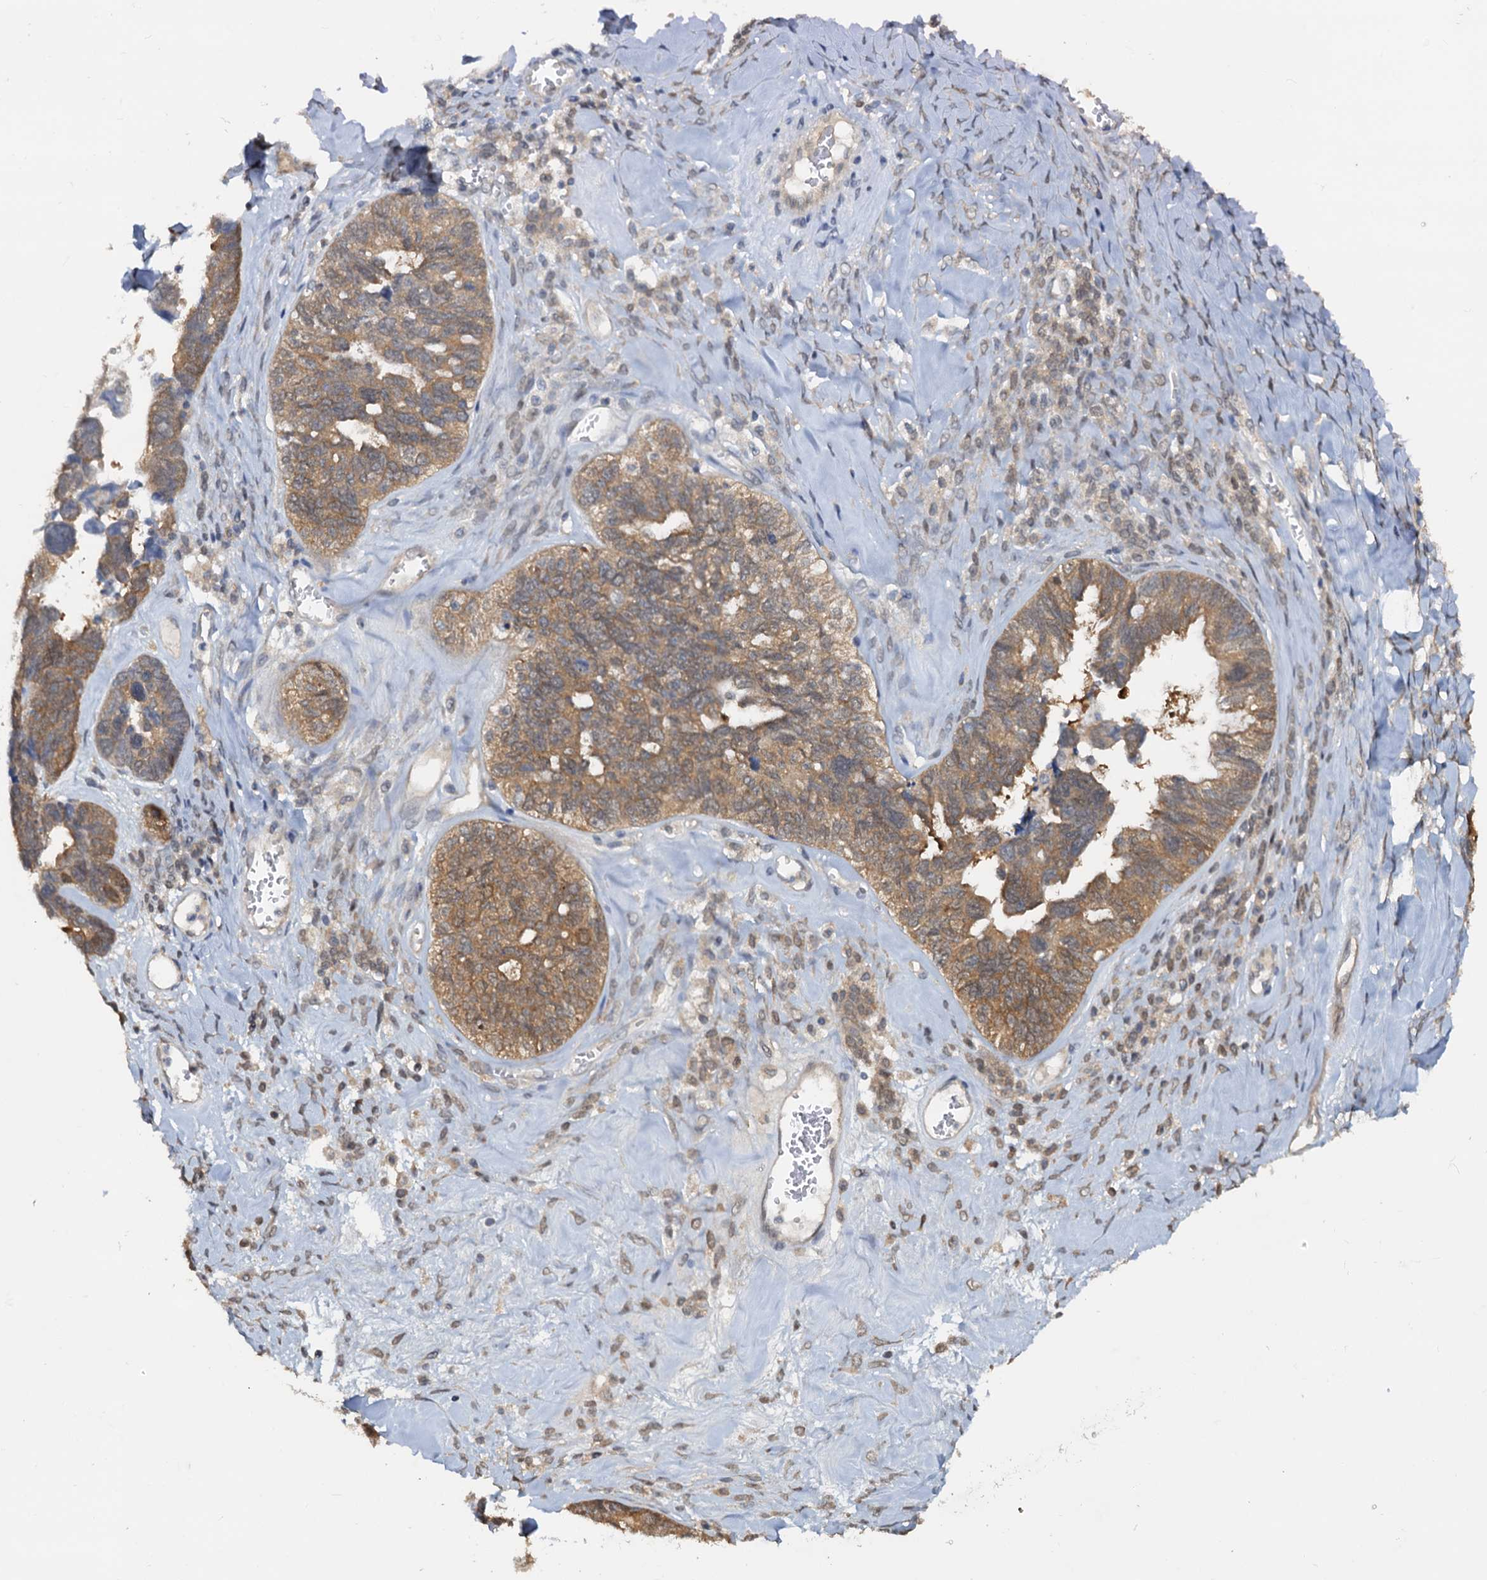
{"staining": {"intensity": "moderate", "quantity": ">75%", "location": "cytoplasmic/membranous"}, "tissue": "ovarian cancer", "cell_type": "Tumor cells", "image_type": "cancer", "snomed": [{"axis": "morphology", "description": "Cystadenocarcinoma, serous, NOS"}, {"axis": "topography", "description": "Ovary"}], "caption": "Serous cystadenocarcinoma (ovarian) was stained to show a protein in brown. There is medium levels of moderate cytoplasmic/membranous positivity in approximately >75% of tumor cells. The staining was performed using DAB, with brown indicating positive protein expression. Nuclei are stained blue with hematoxylin.", "gene": "PTGES3", "patient": {"sex": "female", "age": 79}}